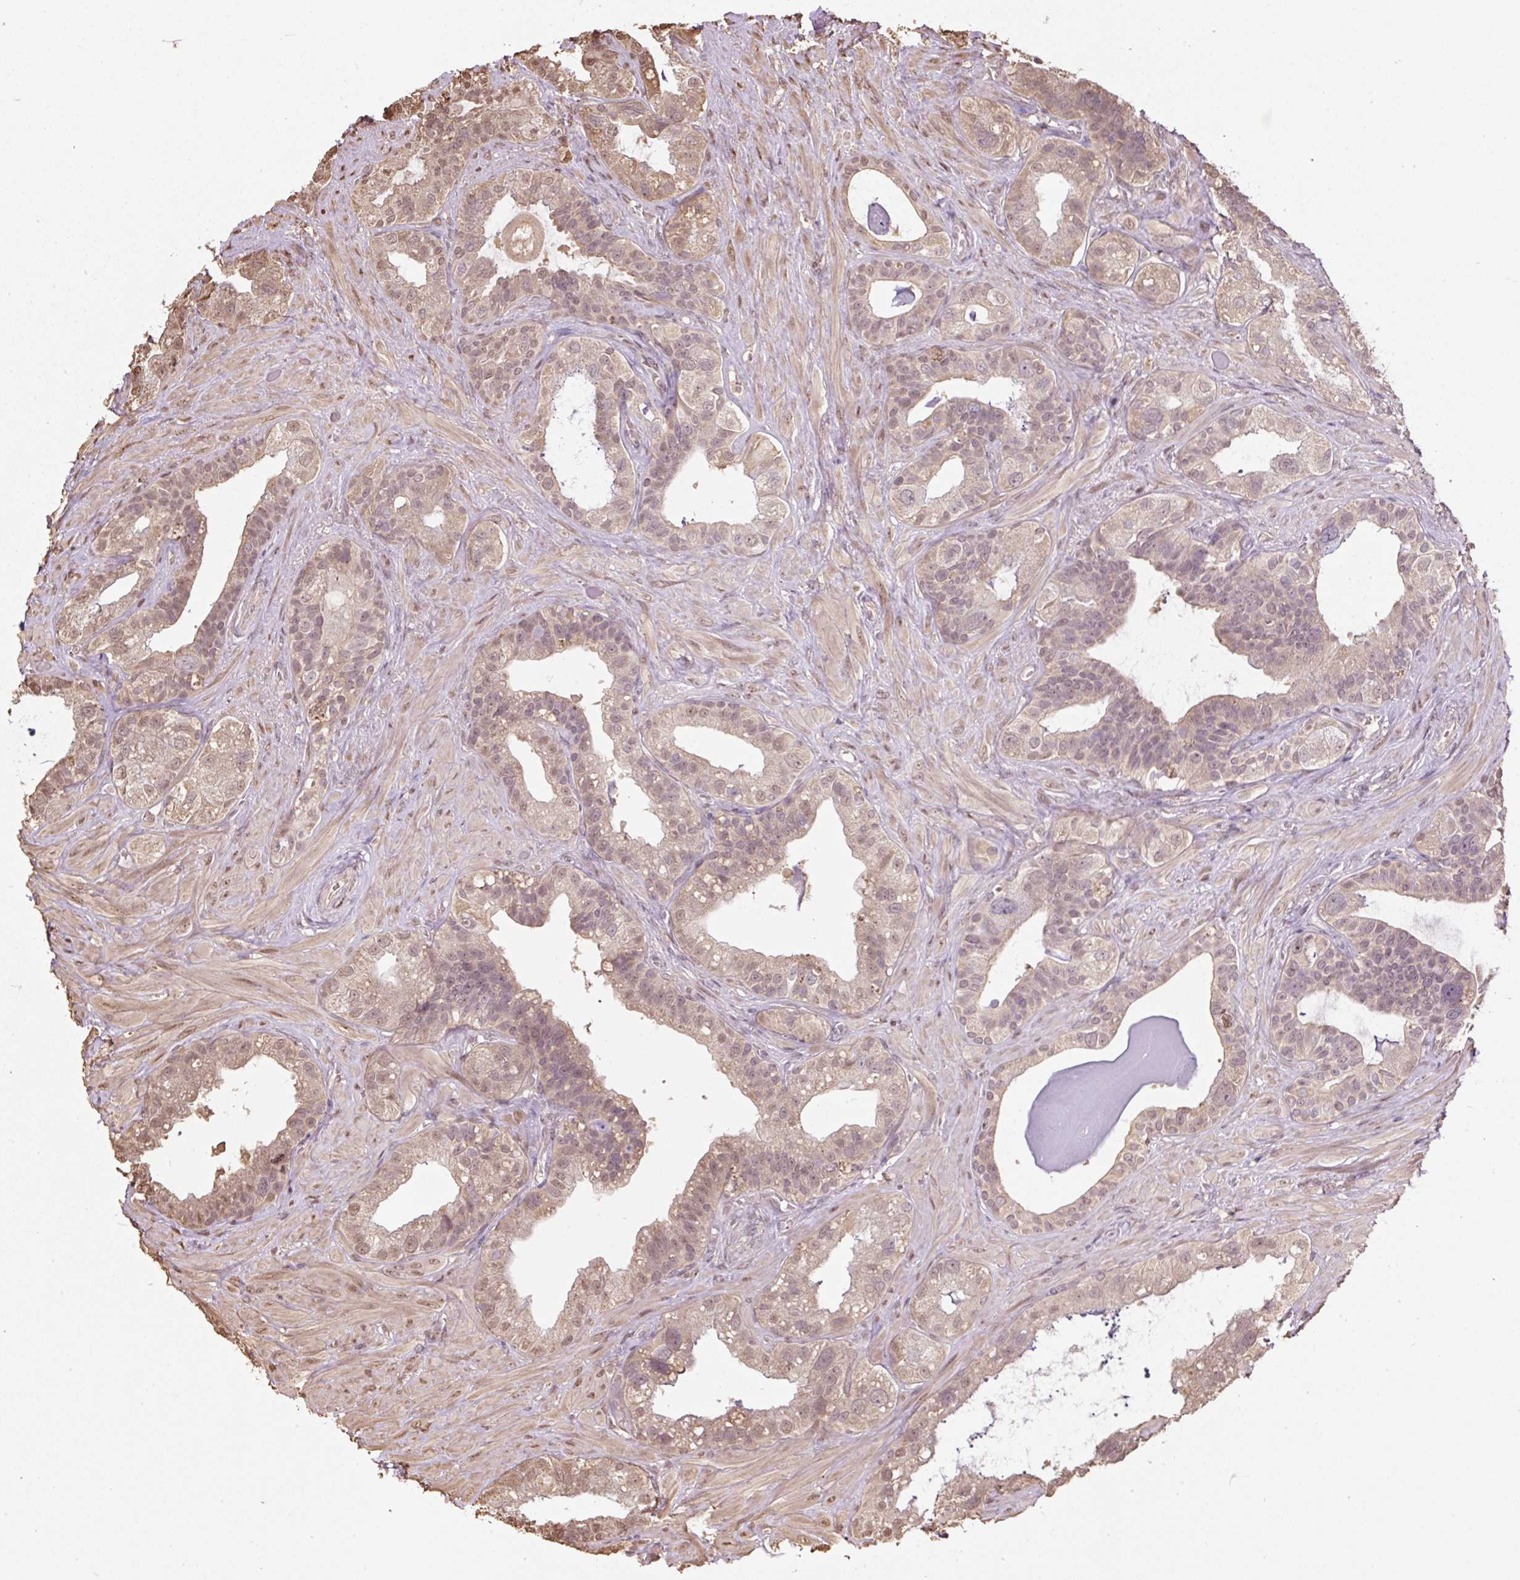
{"staining": {"intensity": "weak", "quantity": ">75%", "location": "cytoplasmic/membranous,nuclear"}, "tissue": "seminal vesicle", "cell_type": "Glandular cells", "image_type": "normal", "snomed": [{"axis": "morphology", "description": "Normal tissue, NOS"}, {"axis": "topography", "description": "Seminal veicle"}, {"axis": "topography", "description": "Peripheral nerve tissue"}], "caption": "The histopathology image shows staining of benign seminal vesicle, revealing weak cytoplasmic/membranous,nuclear protein positivity (brown color) within glandular cells.", "gene": "TMEM170B", "patient": {"sex": "male", "age": 76}}